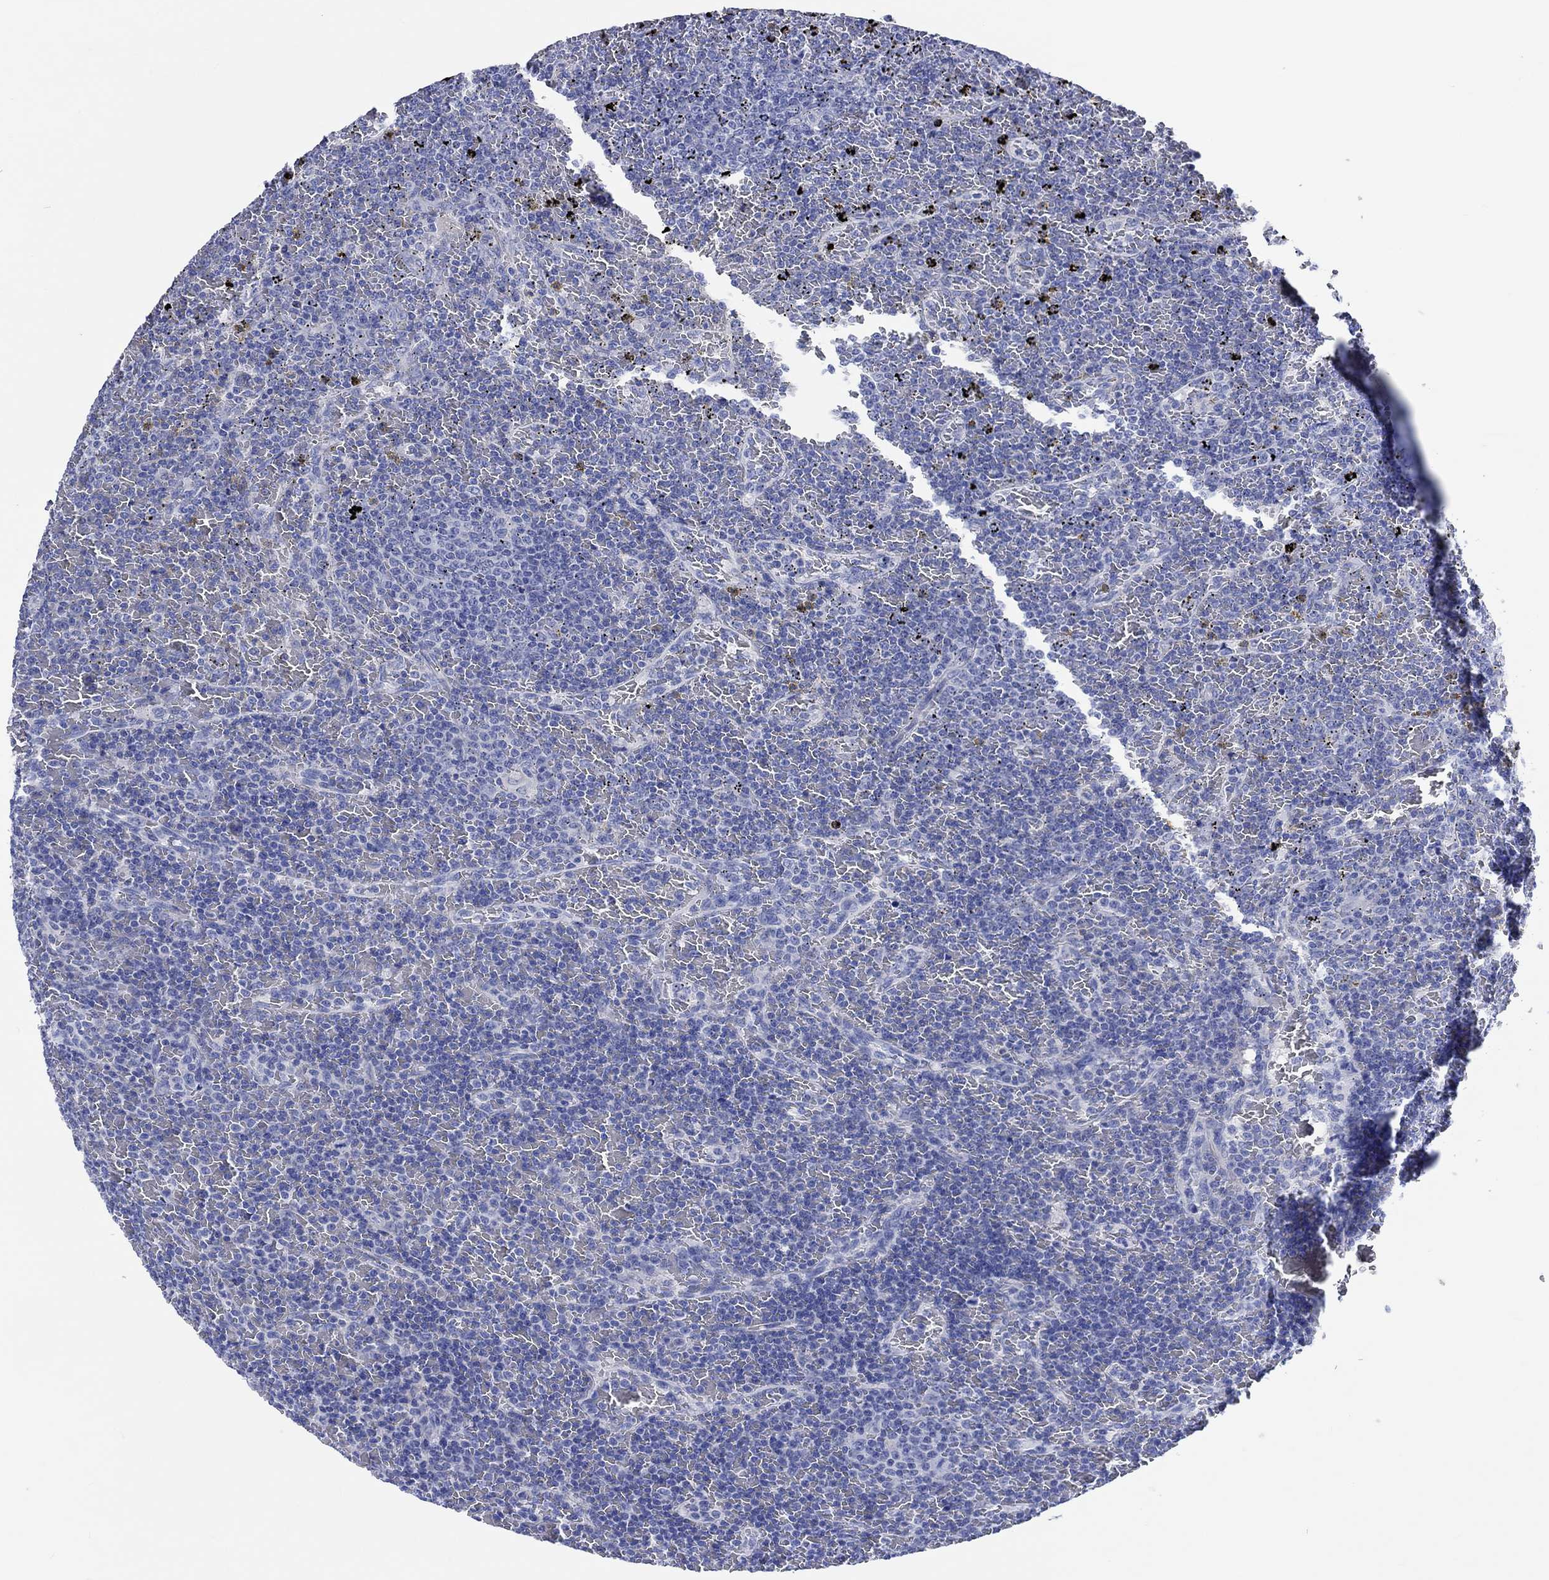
{"staining": {"intensity": "negative", "quantity": "none", "location": "none"}, "tissue": "lymphoma", "cell_type": "Tumor cells", "image_type": "cancer", "snomed": [{"axis": "morphology", "description": "Malignant lymphoma, non-Hodgkin's type, Low grade"}, {"axis": "topography", "description": "Spleen"}], "caption": "Low-grade malignant lymphoma, non-Hodgkin's type was stained to show a protein in brown. There is no significant expression in tumor cells.", "gene": "SHISA4", "patient": {"sex": "female", "age": 77}}